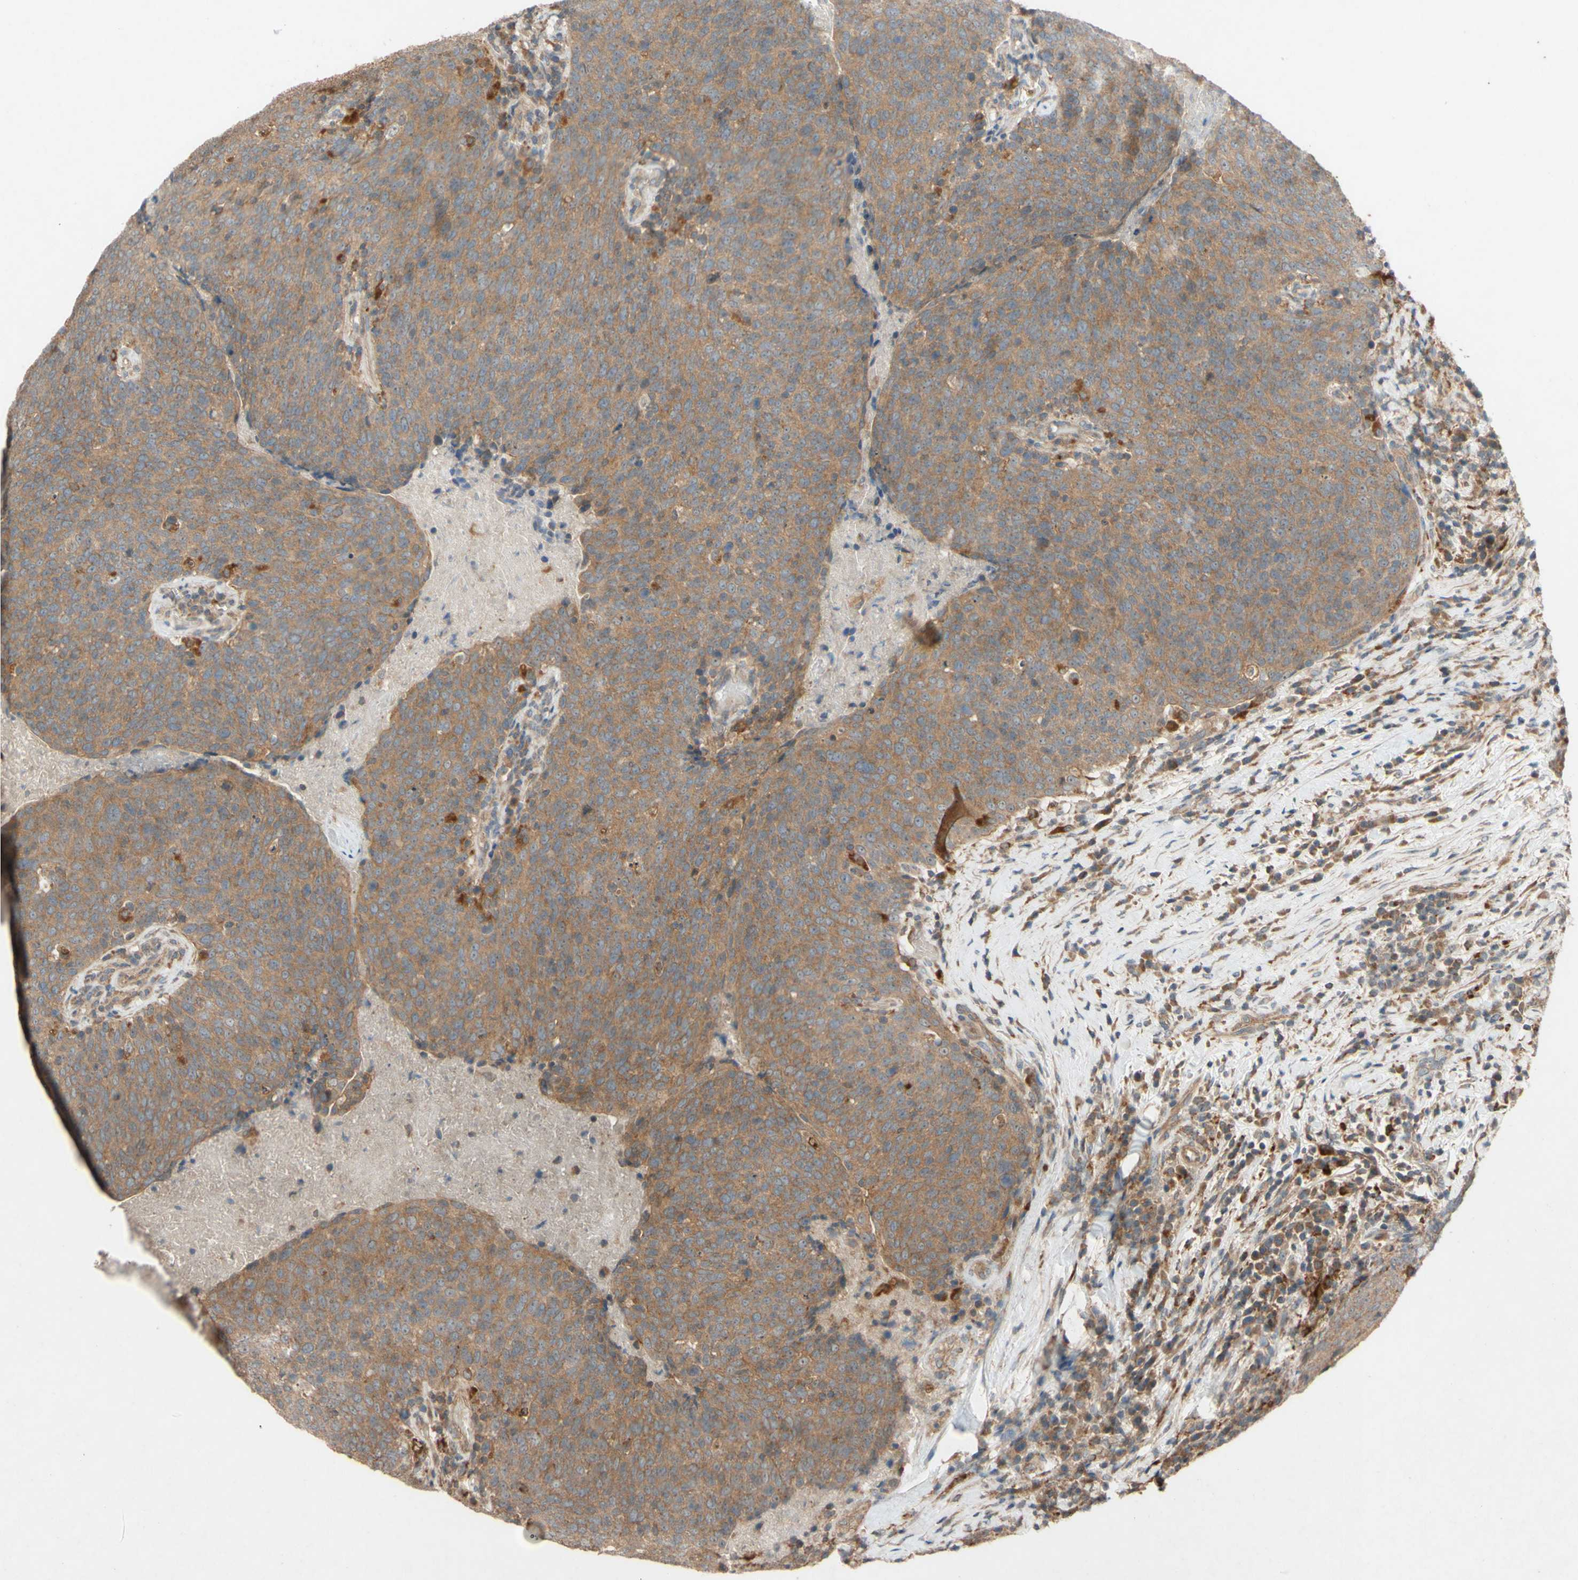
{"staining": {"intensity": "moderate", "quantity": ">75%", "location": "cytoplasmic/membranous"}, "tissue": "head and neck cancer", "cell_type": "Tumor cells", "image_type": "cancer", "snomed": [{"axis": "morphology", "description": "Squamous cell carcinoma, NOS"}, {"axis": "morphology", "description": "Squamous cell carcinoma, metastatic, NOS"}, {"axis": "topography", "description": "Lymph node"}, {"axis": "topography", "description": "Head-Neck"}], "caption": "This micrograph shows immunohistochemistry staining of head and neck cancer, with medium moderate cytoplasmic/membranous expression in about >75% of tumor cells.", "gene": "ATP6V1F", "patient": {"sex": "male", "age": 62}}